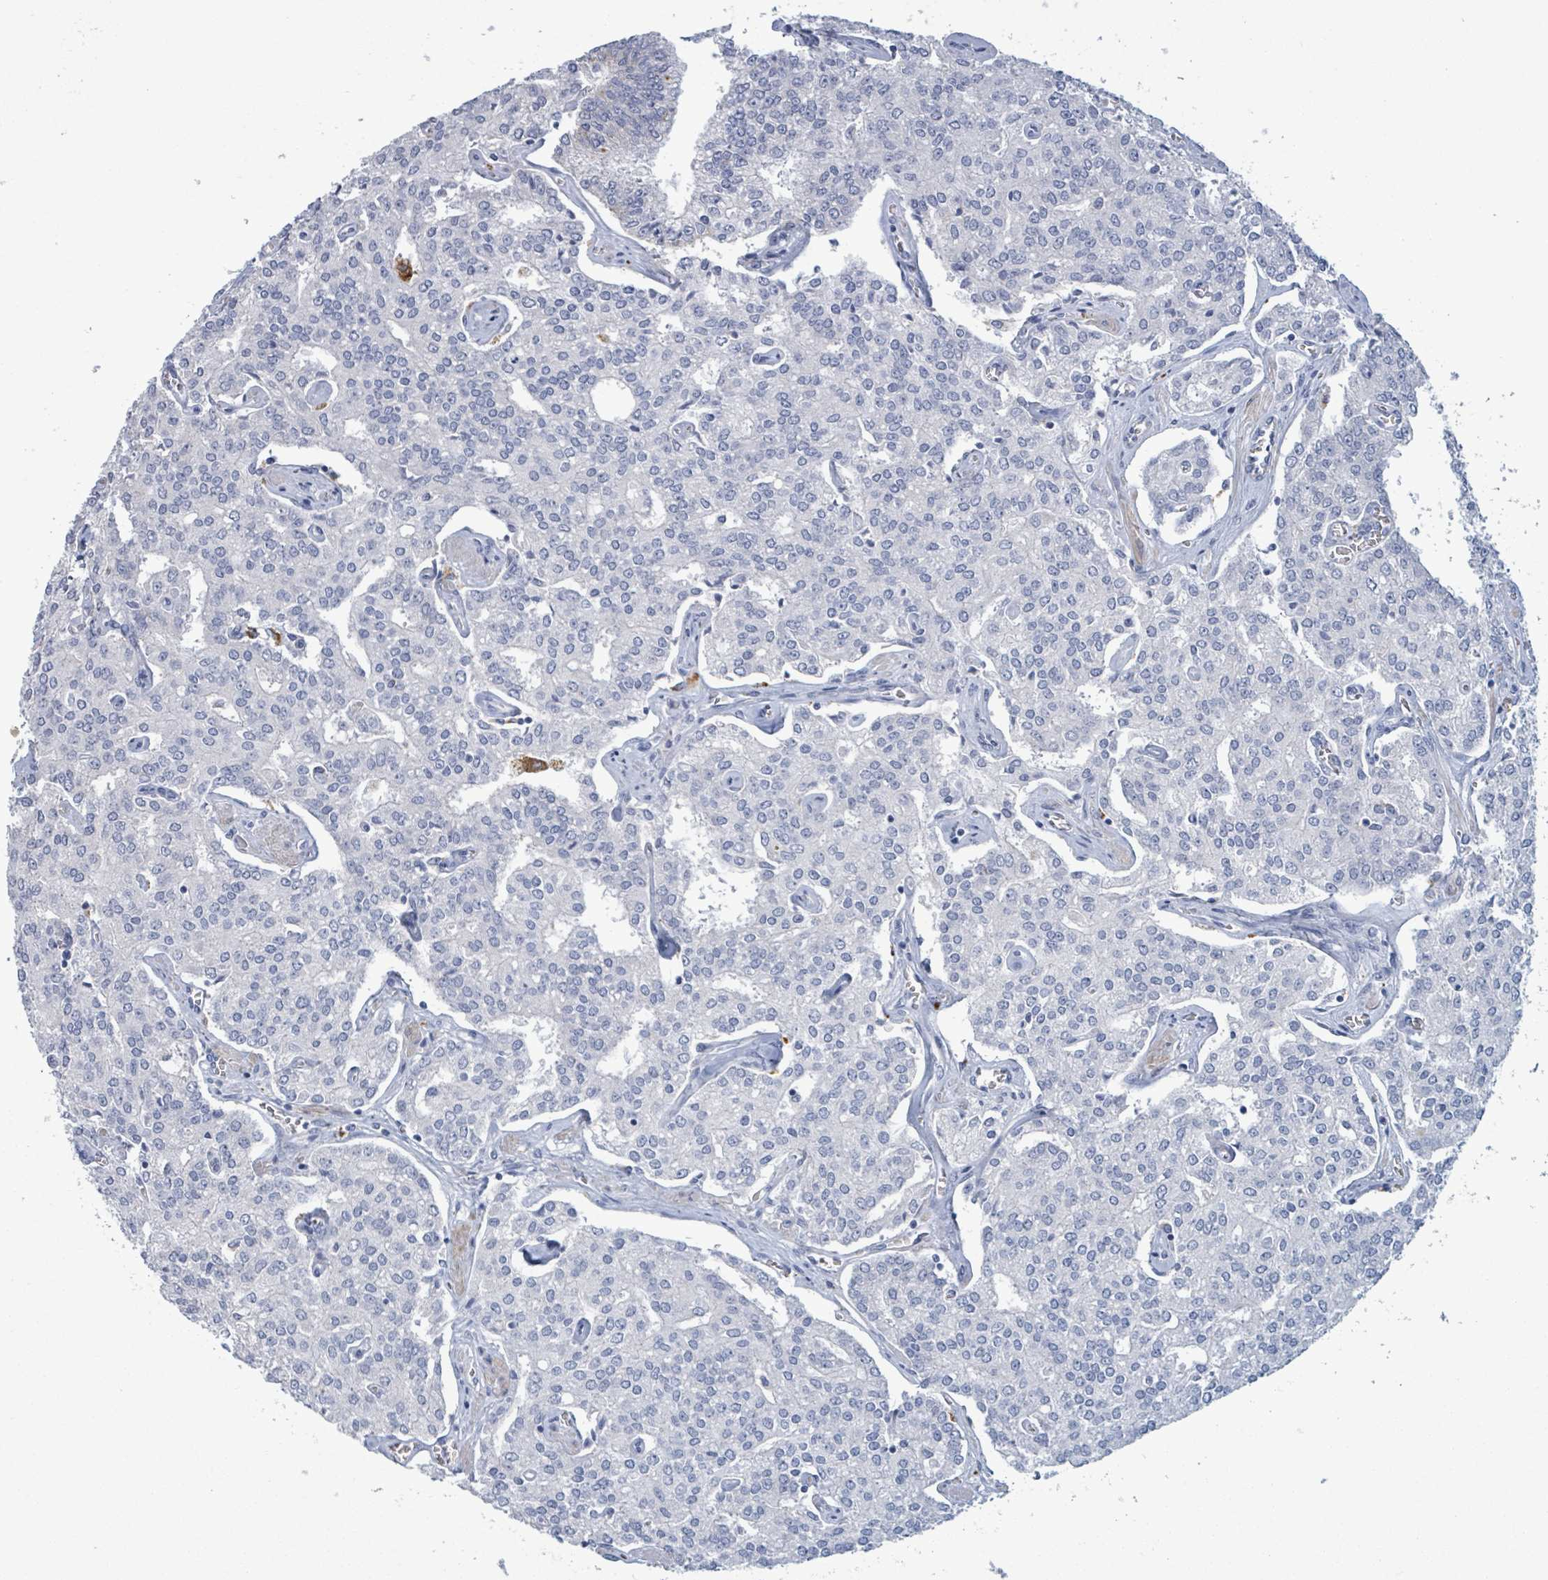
{"staining": {"intensity": "negative", "quantity": "none", "location": "none"}, "tissue": "prostate cancer", "cell_type": "Tumor cells", "image_type": "cancer", "snomed": [{"axis": "morphology", "description": "Adenocarcinoma, High grade"}, {"axis": "topography", "description": "Prostate"}], "caption": "High magnification brightfield microscopy of prostate adenocarcinoma (high-grade) stained with DAB (3,3'-diaminobenzidine) (brown) and counterstained with hematoxylin (blue): tumor cells show no significant positivity.", "gene": "PKLR", "patient": {"sex": "male", "age": 71}}